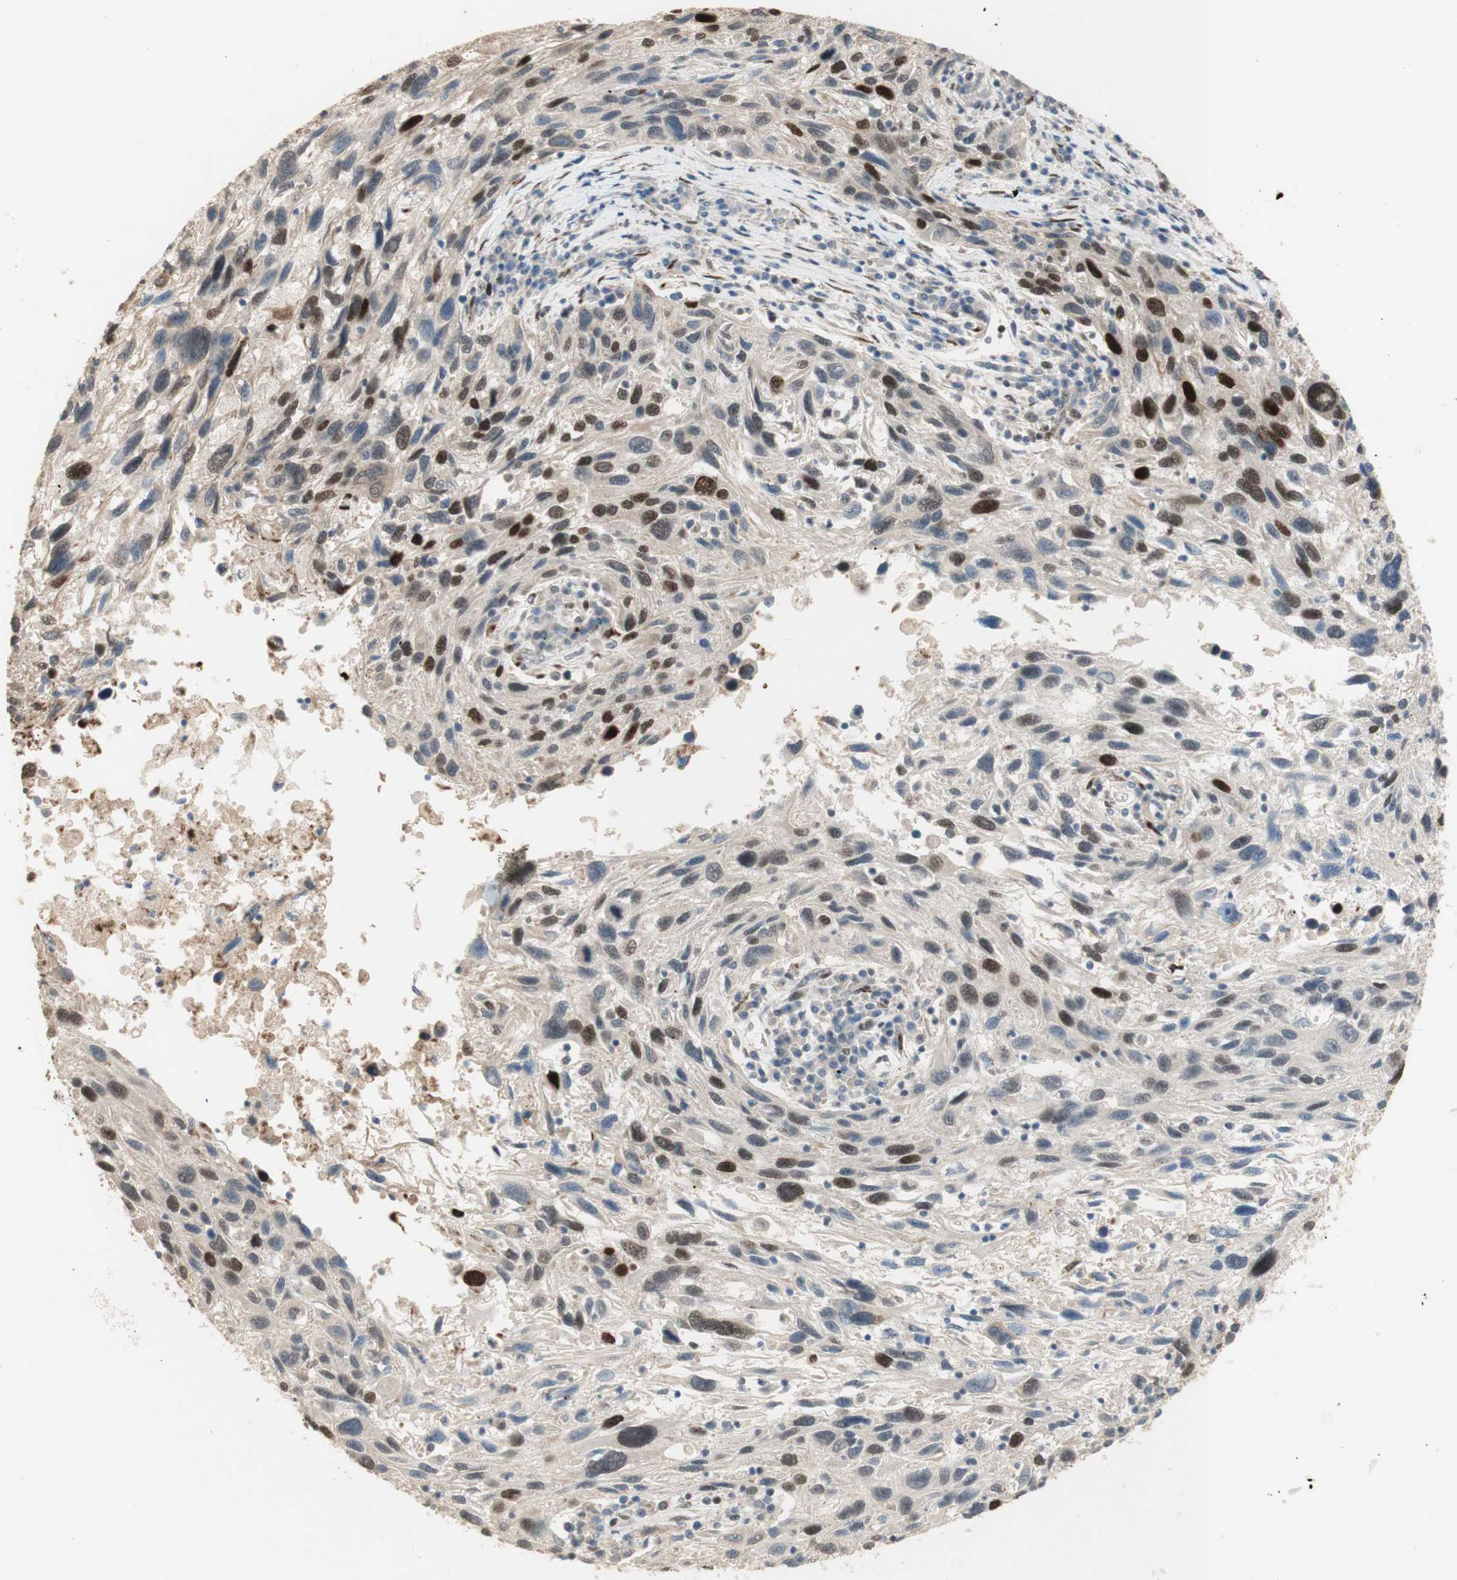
{"staining": {"intensity": "moderate", "quantity": "25%-75%", "location": "nuclear"}, "tissue": "melanoma", "cell_type": "Tumor cells", "image_type": "cancer", "snomed": [{"axis": "morphology", "description": "Malignant melanoma, NOS"}, {"axis": "topography", "description": "Skin"}], "caption": "Moderate nuclear expression for a protein is appreciated in approximately 25%-75% of tumor cells of malignant melanoma using immunohistochemistry (IHC).", "gene": "FOXP1", "patient": {"sex": "male", "age": 53}}